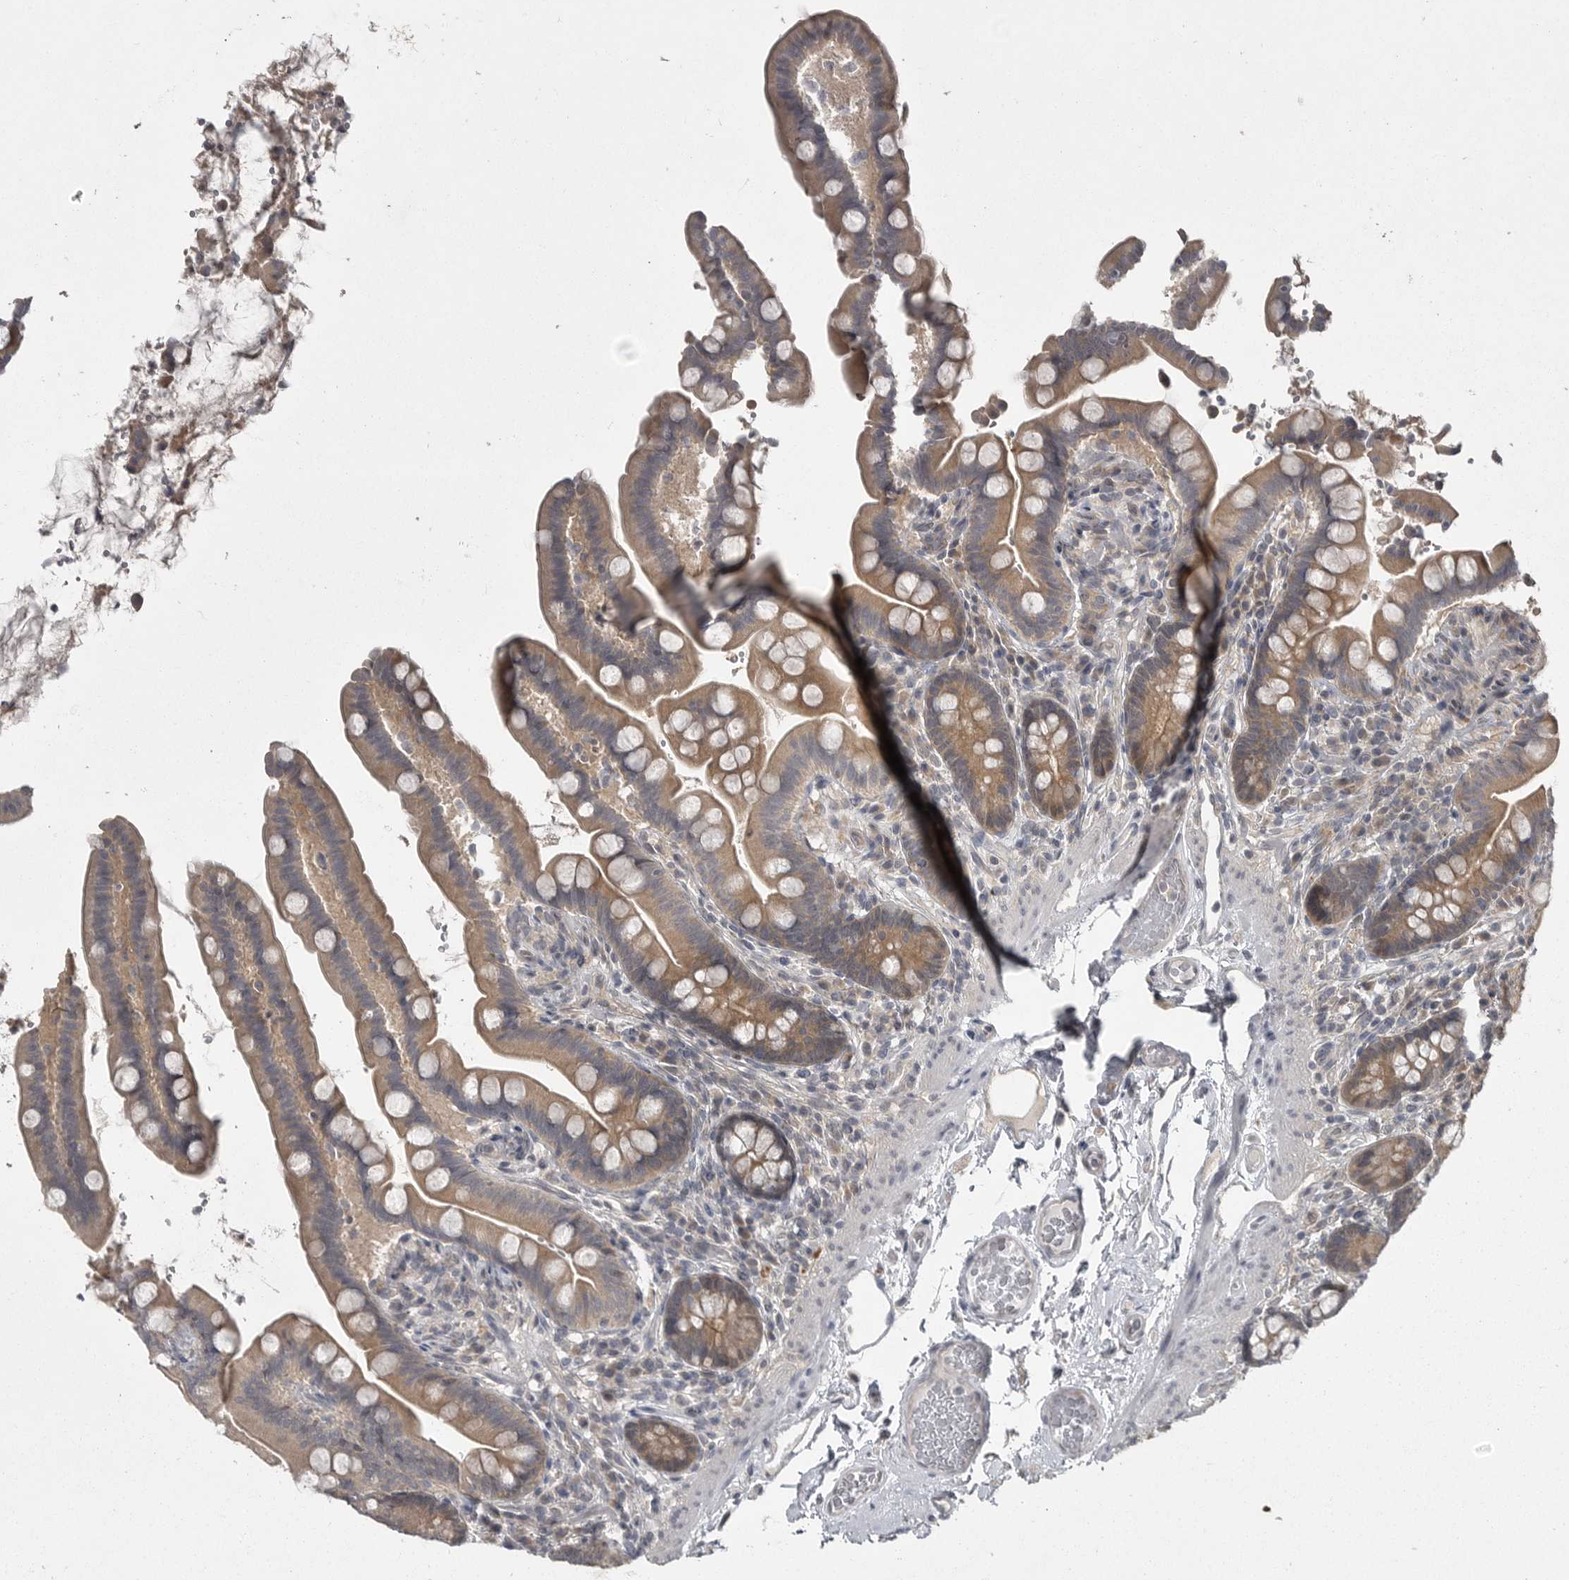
{"staining": {"intensity": "negative", "quantity": "none", "location": "none"}, "tissue": "colon", "cell_type": "Endothelial cells", "image_type": "normal", "snomed": [{"axis": "morphology", "description": "Normal tissue, NOS"}, {"axis": "topography", "description": "Smooth muscle"}, {"axis": "topography", "description": "Colon"}], "caption": "Human colon stained for a protein using immunohistochemistry displays no staining in endothelial cells.", "gene": "PHF13", "patient": {"sex": "male", "age": 73}}